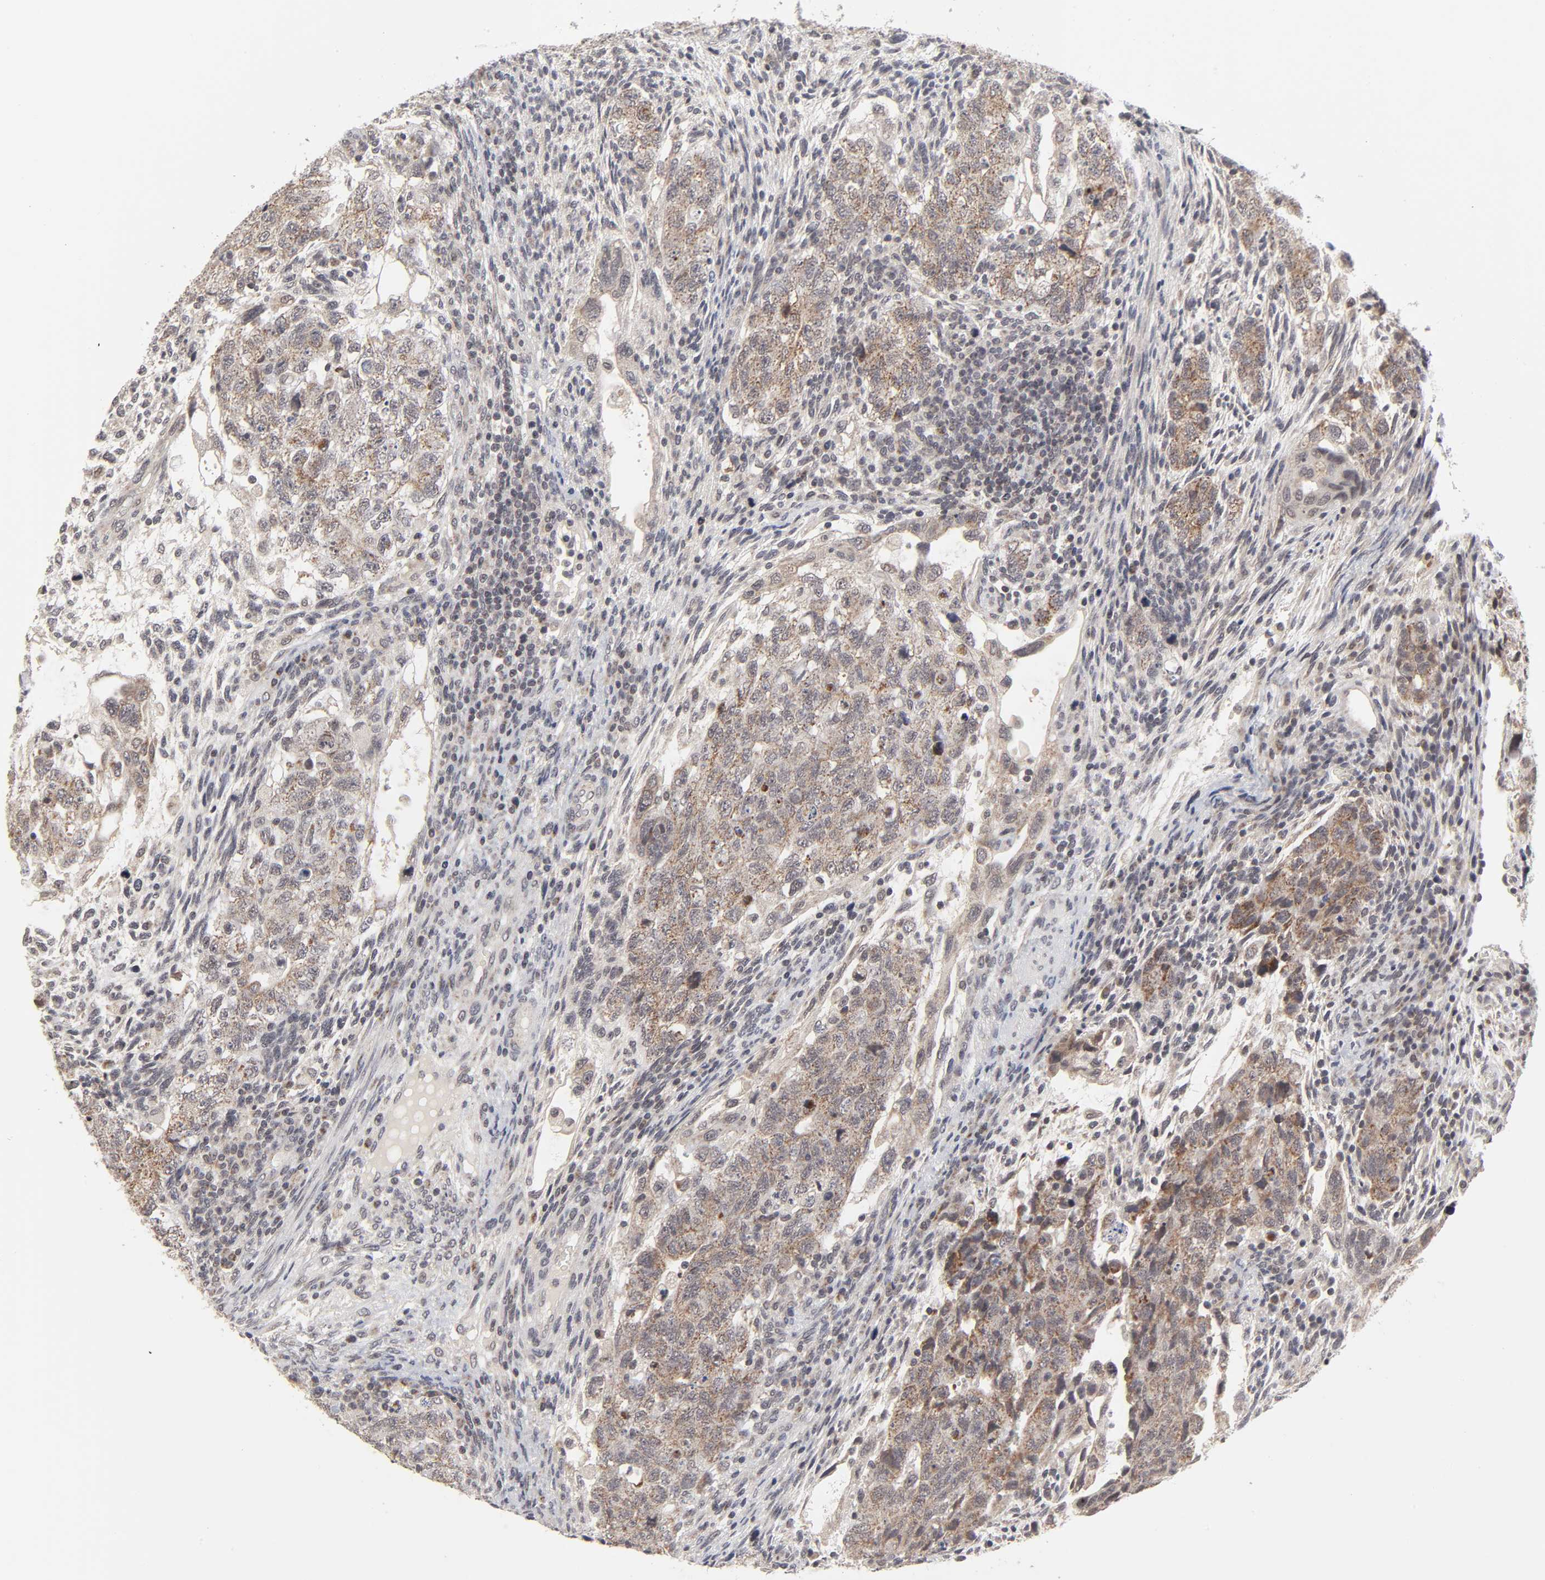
{"staining": {"intensity": "moderate", "quantity": ">75%", "location": "cytoplasmic/membranous"}, "tissue": "testis cancer", "cell_type": "Tumor cells", "image_type": "cancer", "snomed": [{"axis": "morphology", "description": "Normal tissue, NOS"}, {"axis": "morphology", "description": "Carcinoma, Embryonal, NOS"}, {"axis": "topography", "description": "Testis"}], "caption": "Testis cancer (embryonal carcinoma) stained with immunohistochemistry (IHC) reveals moderate cytoplasmic/membranous expression in about >75% of tumor cells. (Stains: DAB in brown, nuclei in blue, Microscopy: brightfield microscopy at high magnification).", "gene": "AUH", "patient": {"sex": "male", "age": 36}}